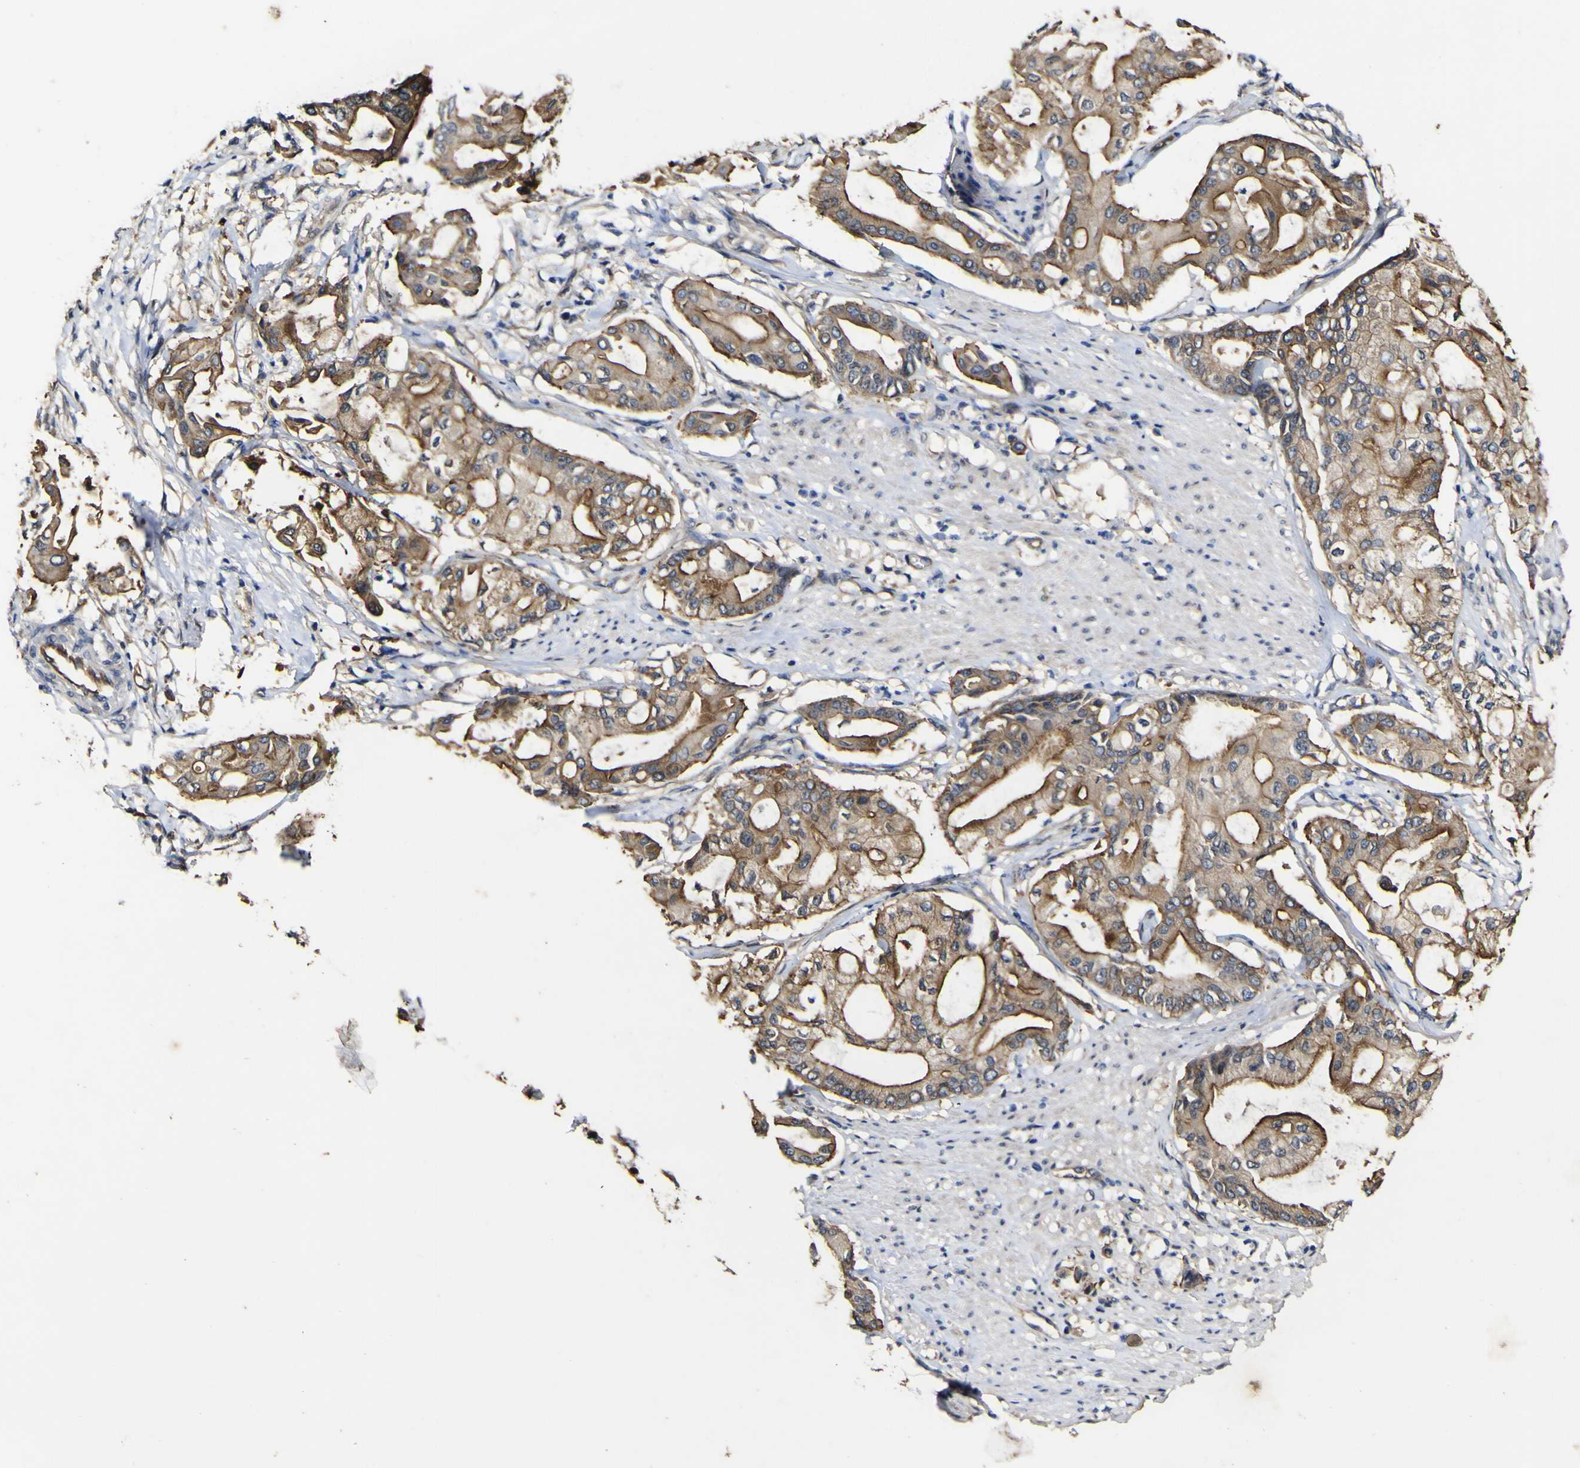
{"staining": {"intensity": "moderate", "quantity": ">75%", "location": "cytoplasmic/membranous"}, "tissue": "pancreatic cancer", "cell_type": "Tumor cells", "image_type": "cancer", "snomed": [{"axis": "morphology", "description": "Adenocarcinoma, NOS"}, {"axis": "morphology", "description": "Adenocarcinoma, metastatic, NOS"}, {"axis": "topography", "description": "Lymph node"}, {"axis": "topography", "description": "Pancreas"}, {"axis": "topography", "description": "Duodenum"}], "caption": "The histopathology image shows staining of pancreatic cancer (metastatic adenocarcinoma), revealing moderate cytoplasmic/membranous protein positivity (brown color) within tumor cells.", "gene": "CCL2", "patient": {"sex": "female", "age": 64}}